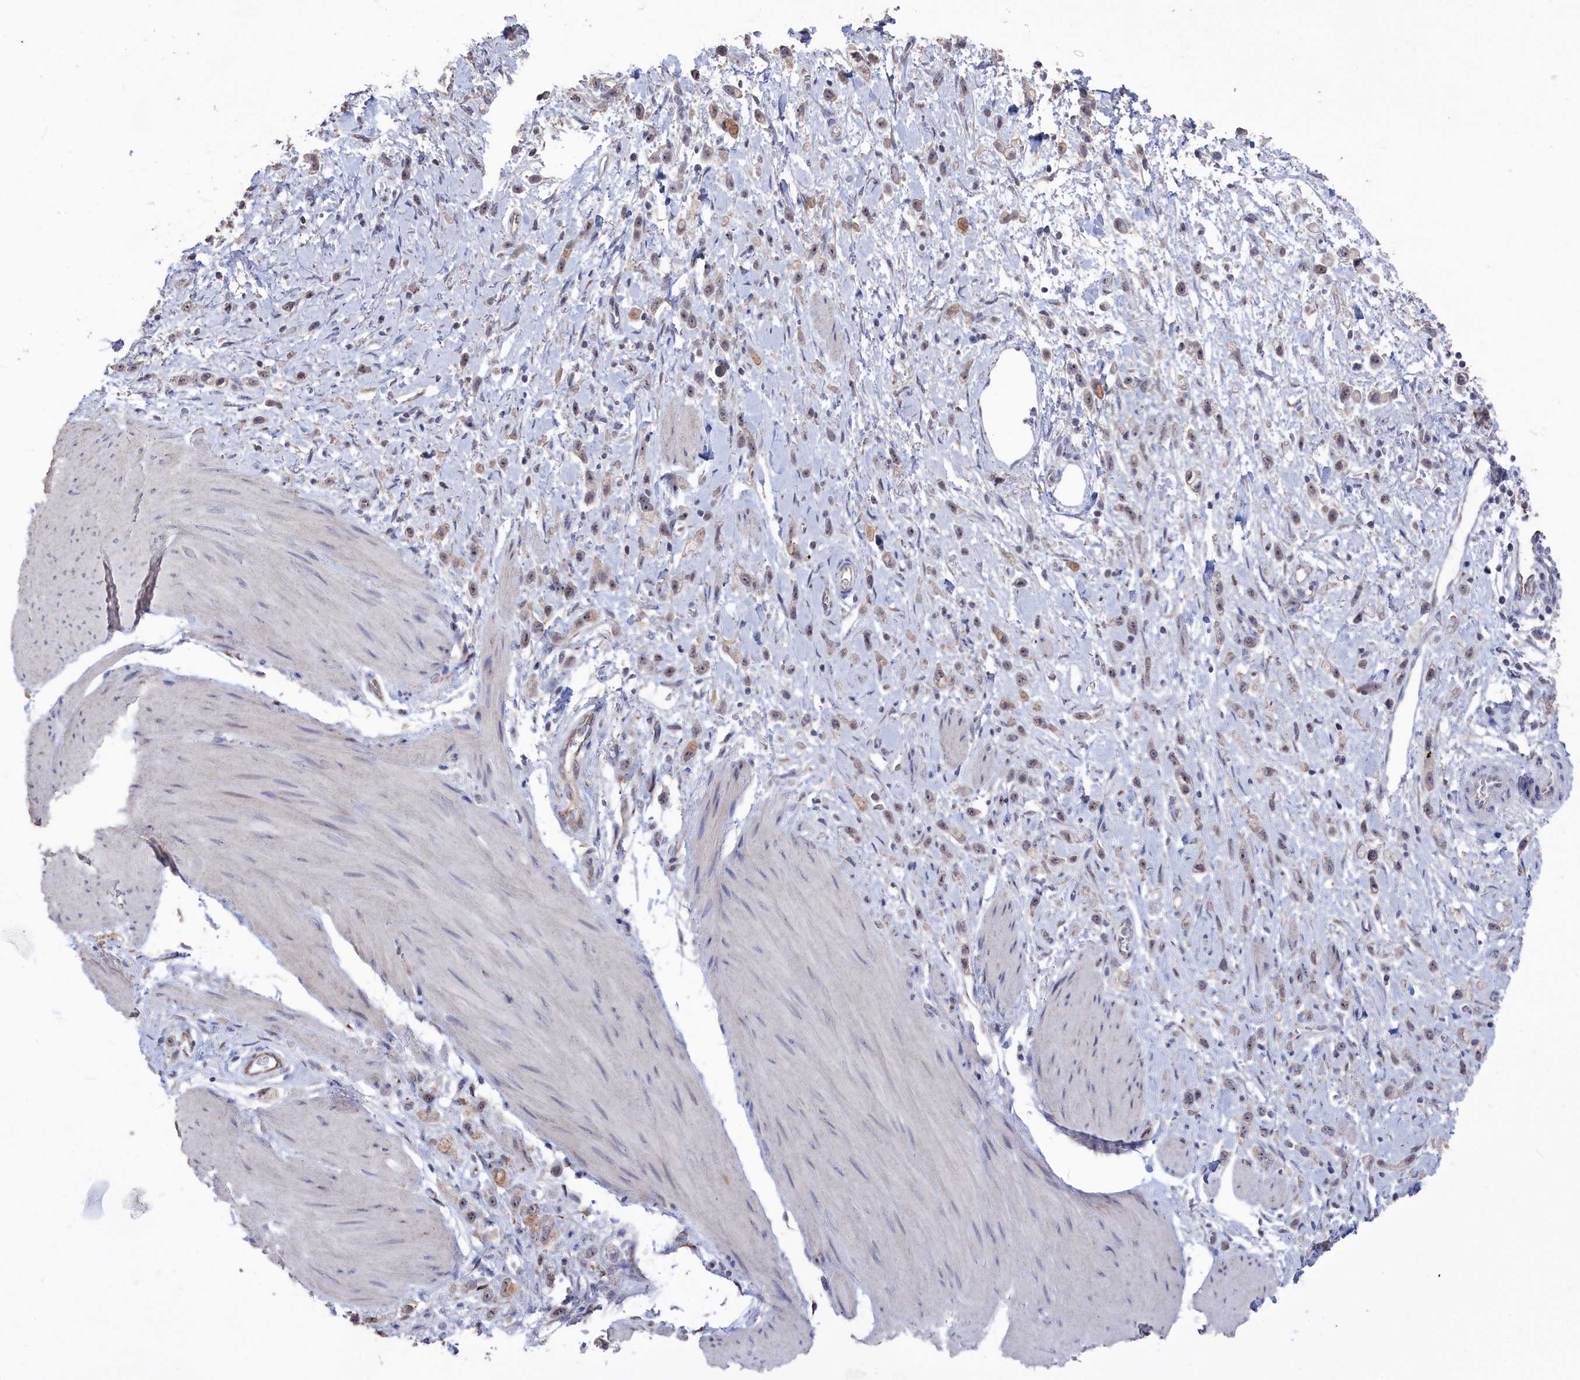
{"staining": {"intensity": "weak", "quantity": ">75%", "location": "cytoplasmic/membranous"}, "tissue": "stomach cancer", "cell_type": "Tumor cells", "image_type": "cancer", "snomed": [{"axis": "morphology", "description": "Adenocarcinoma, NOS"}, {"axis": "topography", "description": "Stomach"}], "caption": "Immunohistochemical staining of human stomach cancer displays weak cytoplasmic/membranous protein positivity in approximately >75% of tumor cells.", "gene": "SEMG2", "patient": {"sex": "female", "age": 65}}